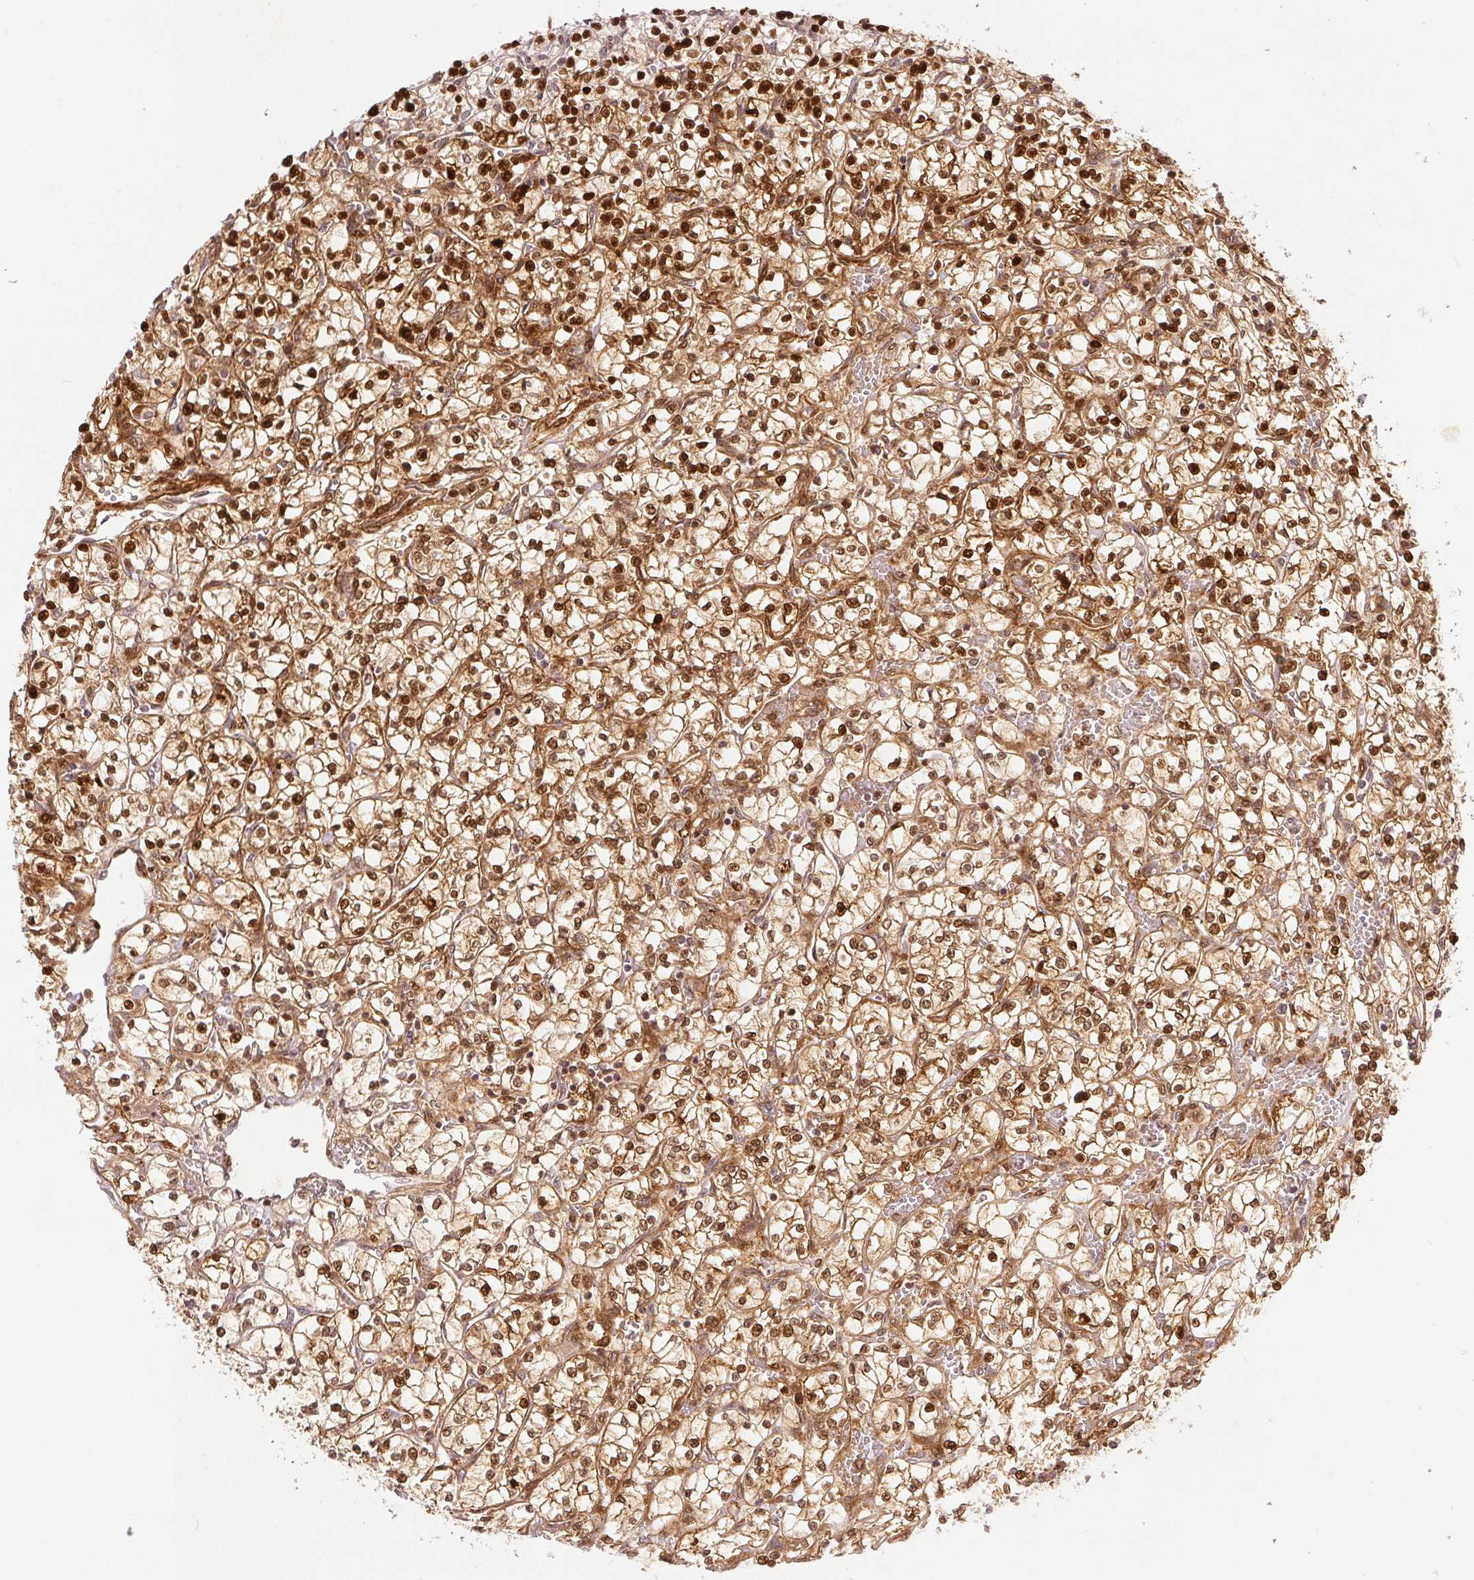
{"staining": {"intensity": "strong", "quantity": ">75%", "location": "nuclear"}, "tissue": "renal cancer", "cell_type": "Tumor cells", "image_type": "cancer", "snomed": [{"axis": "morphology", "description": "Adenocarcinoma, NOS"}, {"axis": "topography", "description": "Kidney"}], "caption": "Renal adenocarcinoma tissue reveals strong nuclear expression in about >75% of tumor cells", "gene": "DEK", "patient": {"sex": "female", "age": 64}}